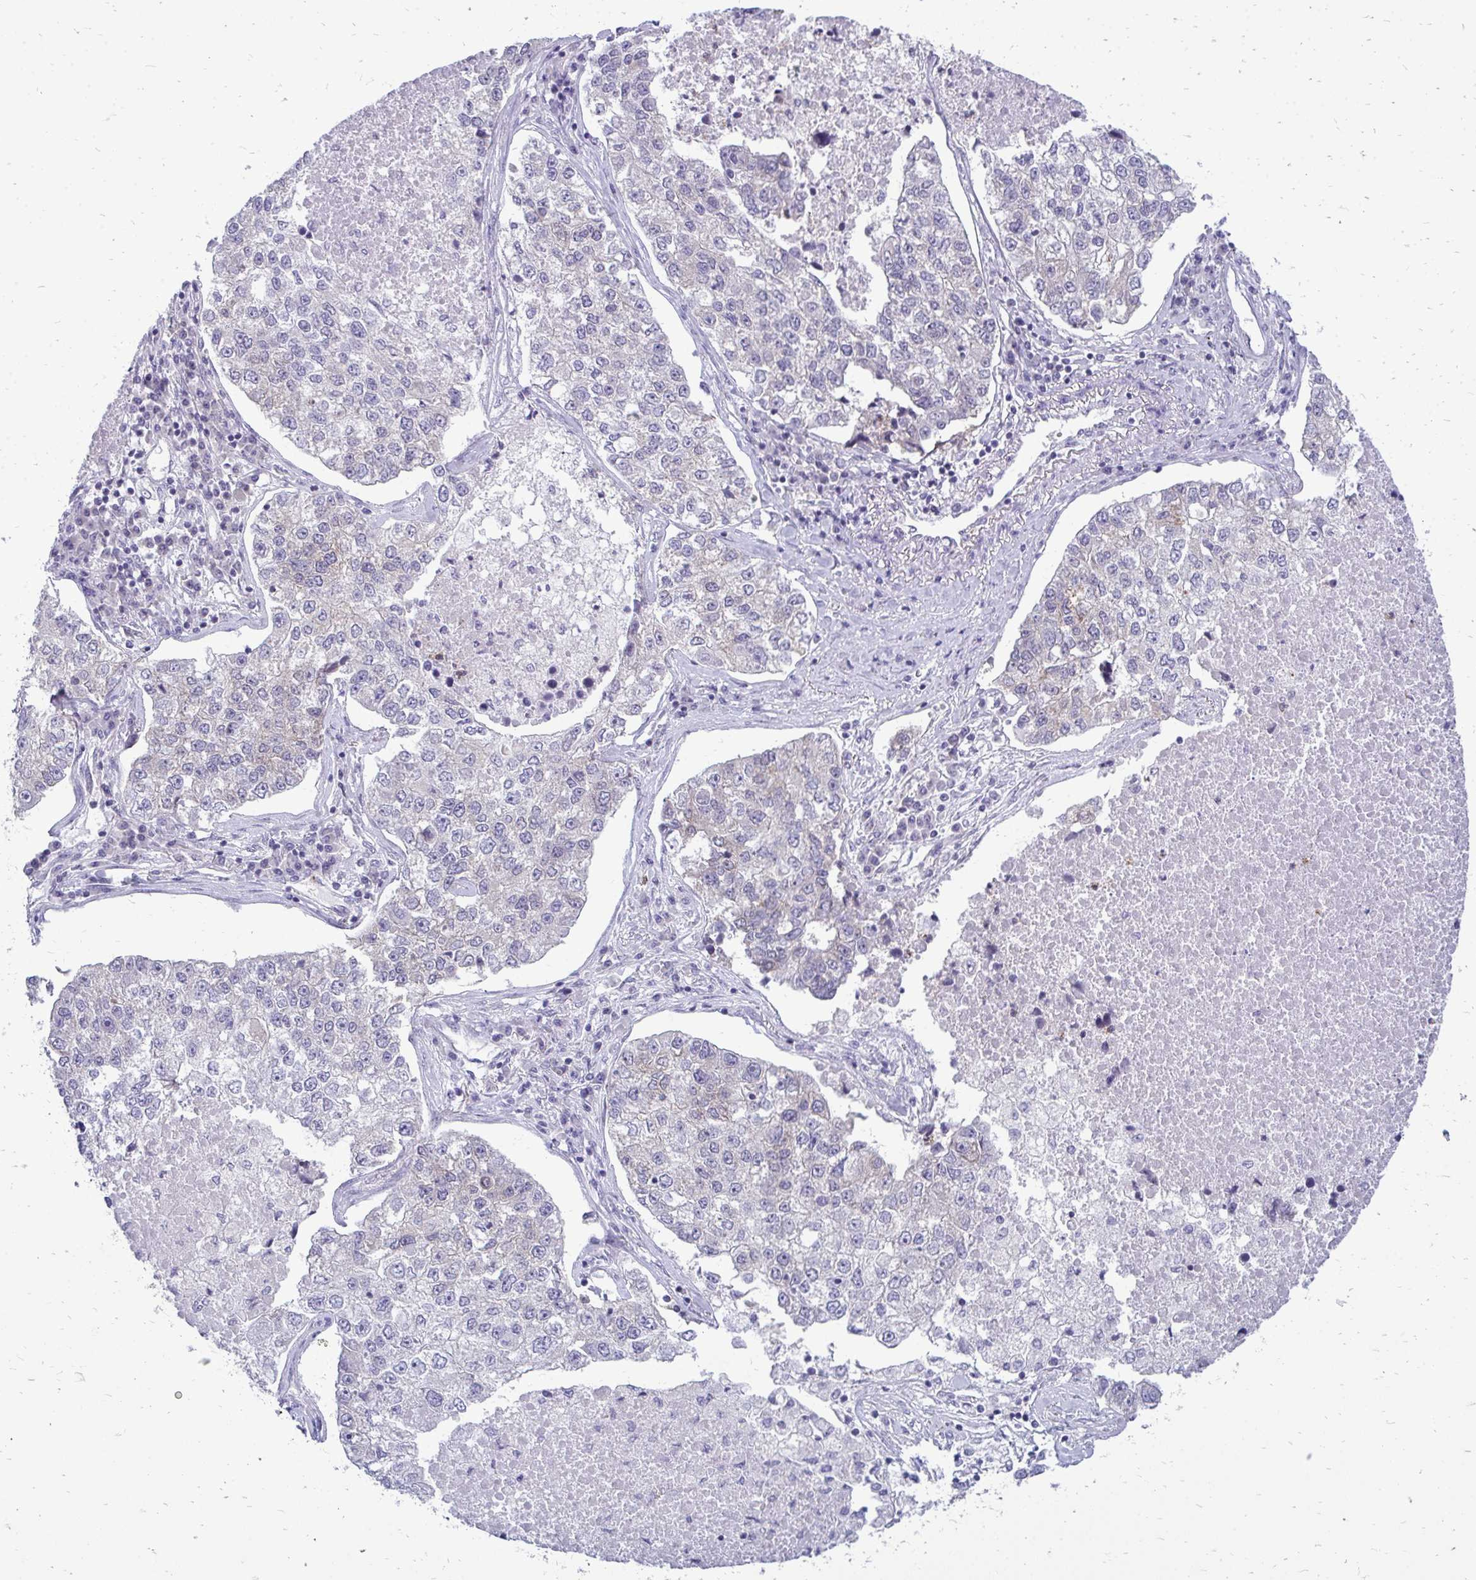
{"staining": {"intensity": "negative", "quantity": "none", "location": "none"}, "tissue": "lung cancer", "cell_type": "Tumor cells", "image_type": "cancer", "snomed": [{"axis": "morphology", "description": "Adenocarcinoma, NOS"}, {"axis": "topography", "description": "Lung"}], "caption": "The photomicrograph shows no staining of tumor cells in lung cancer (adenocarcinoma).", "gene": "ACSL5", "patient": {"sex": "male", "age": 49}}